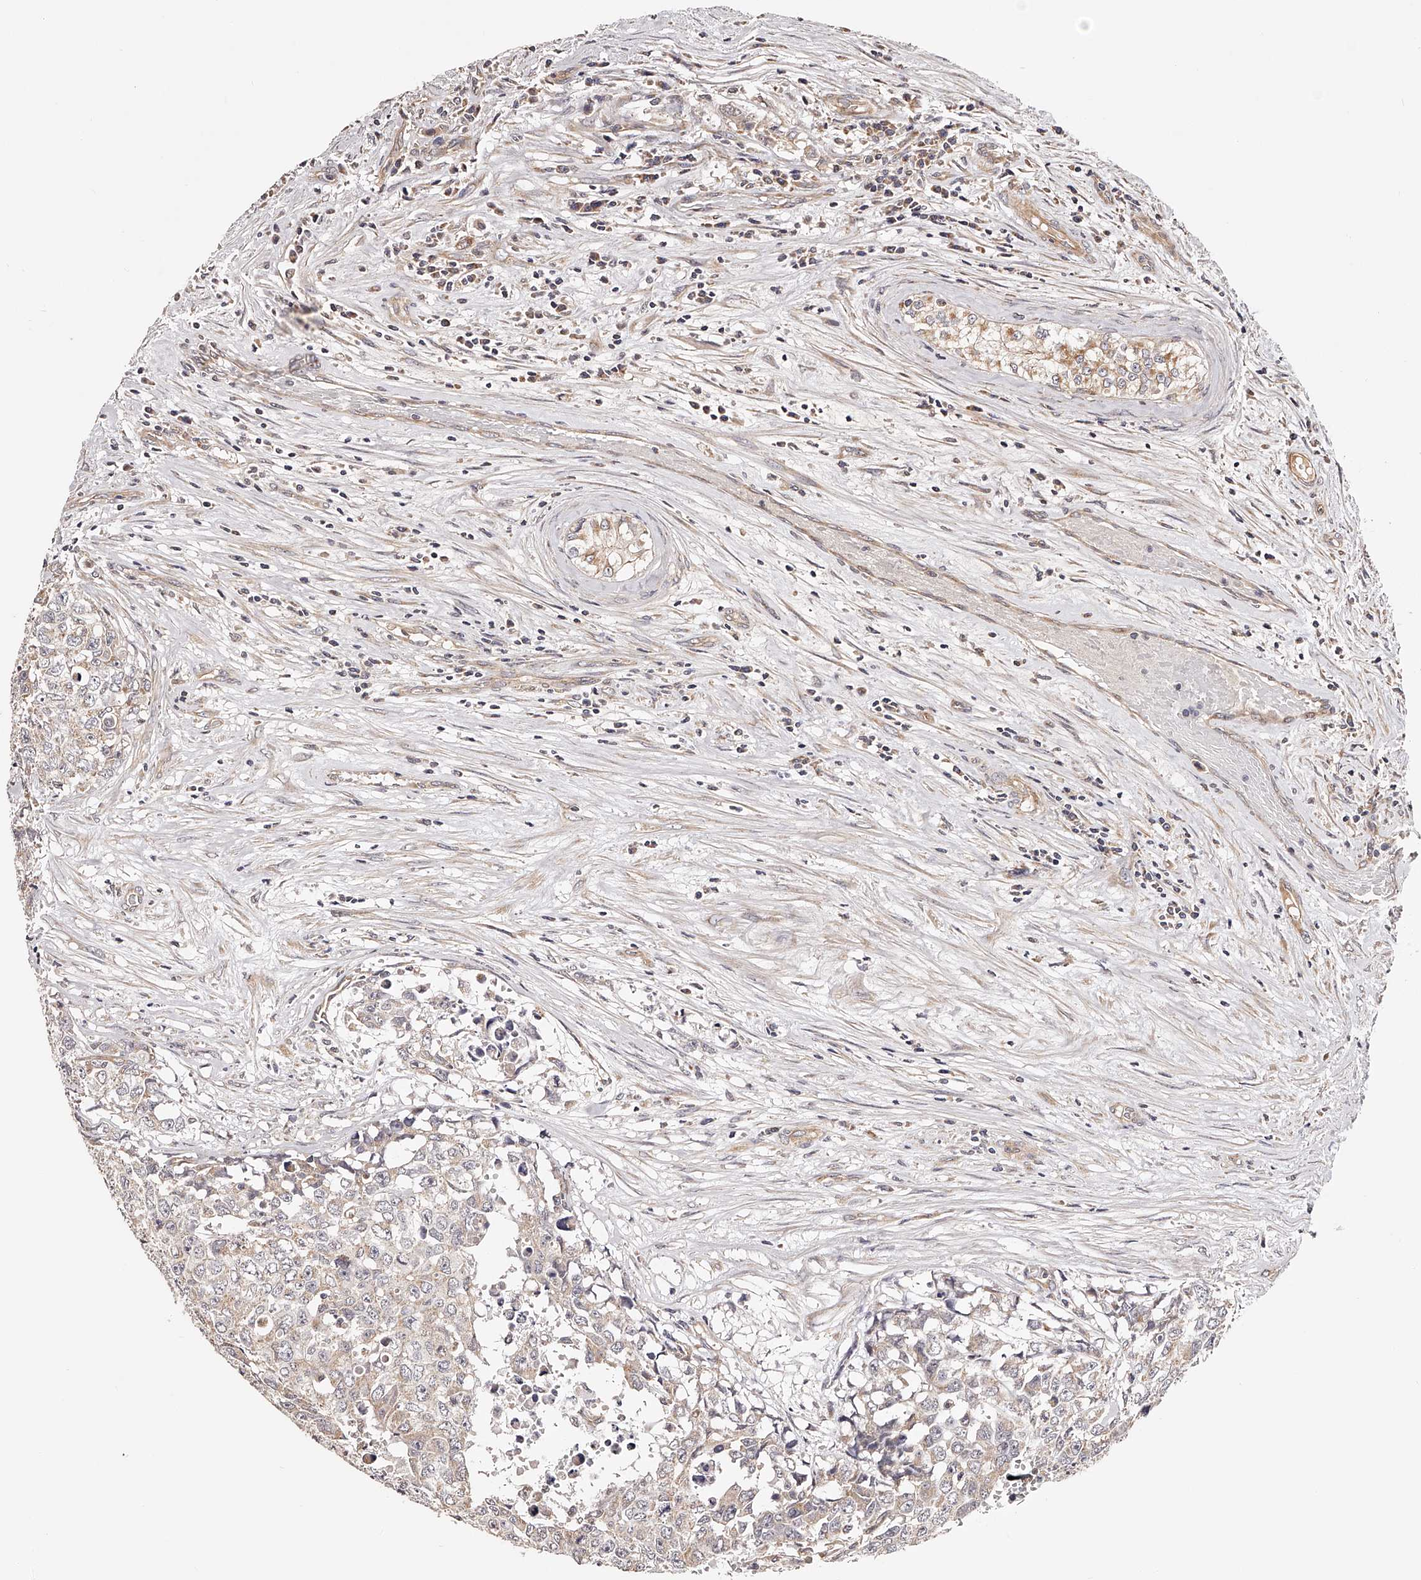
{"staining": {"intensity": "weak", "quantity": "<25%", "location": "cytoplasmic/membranous"}, "tissue": "testis cancer", "cell_type": "Tumor cells", "image_type": "cancer", "snomed": [{"axis": "morphology", "description": "Carcinoma, Embryonal, NOS"}, {"axis": "topography", "description": "Testis"}], "caption": "Tumor cells are negative for protein expression in human testis embryonal carcinoma.", "gene": "USP21", "patient": {"sex": "male", "age": 28}}